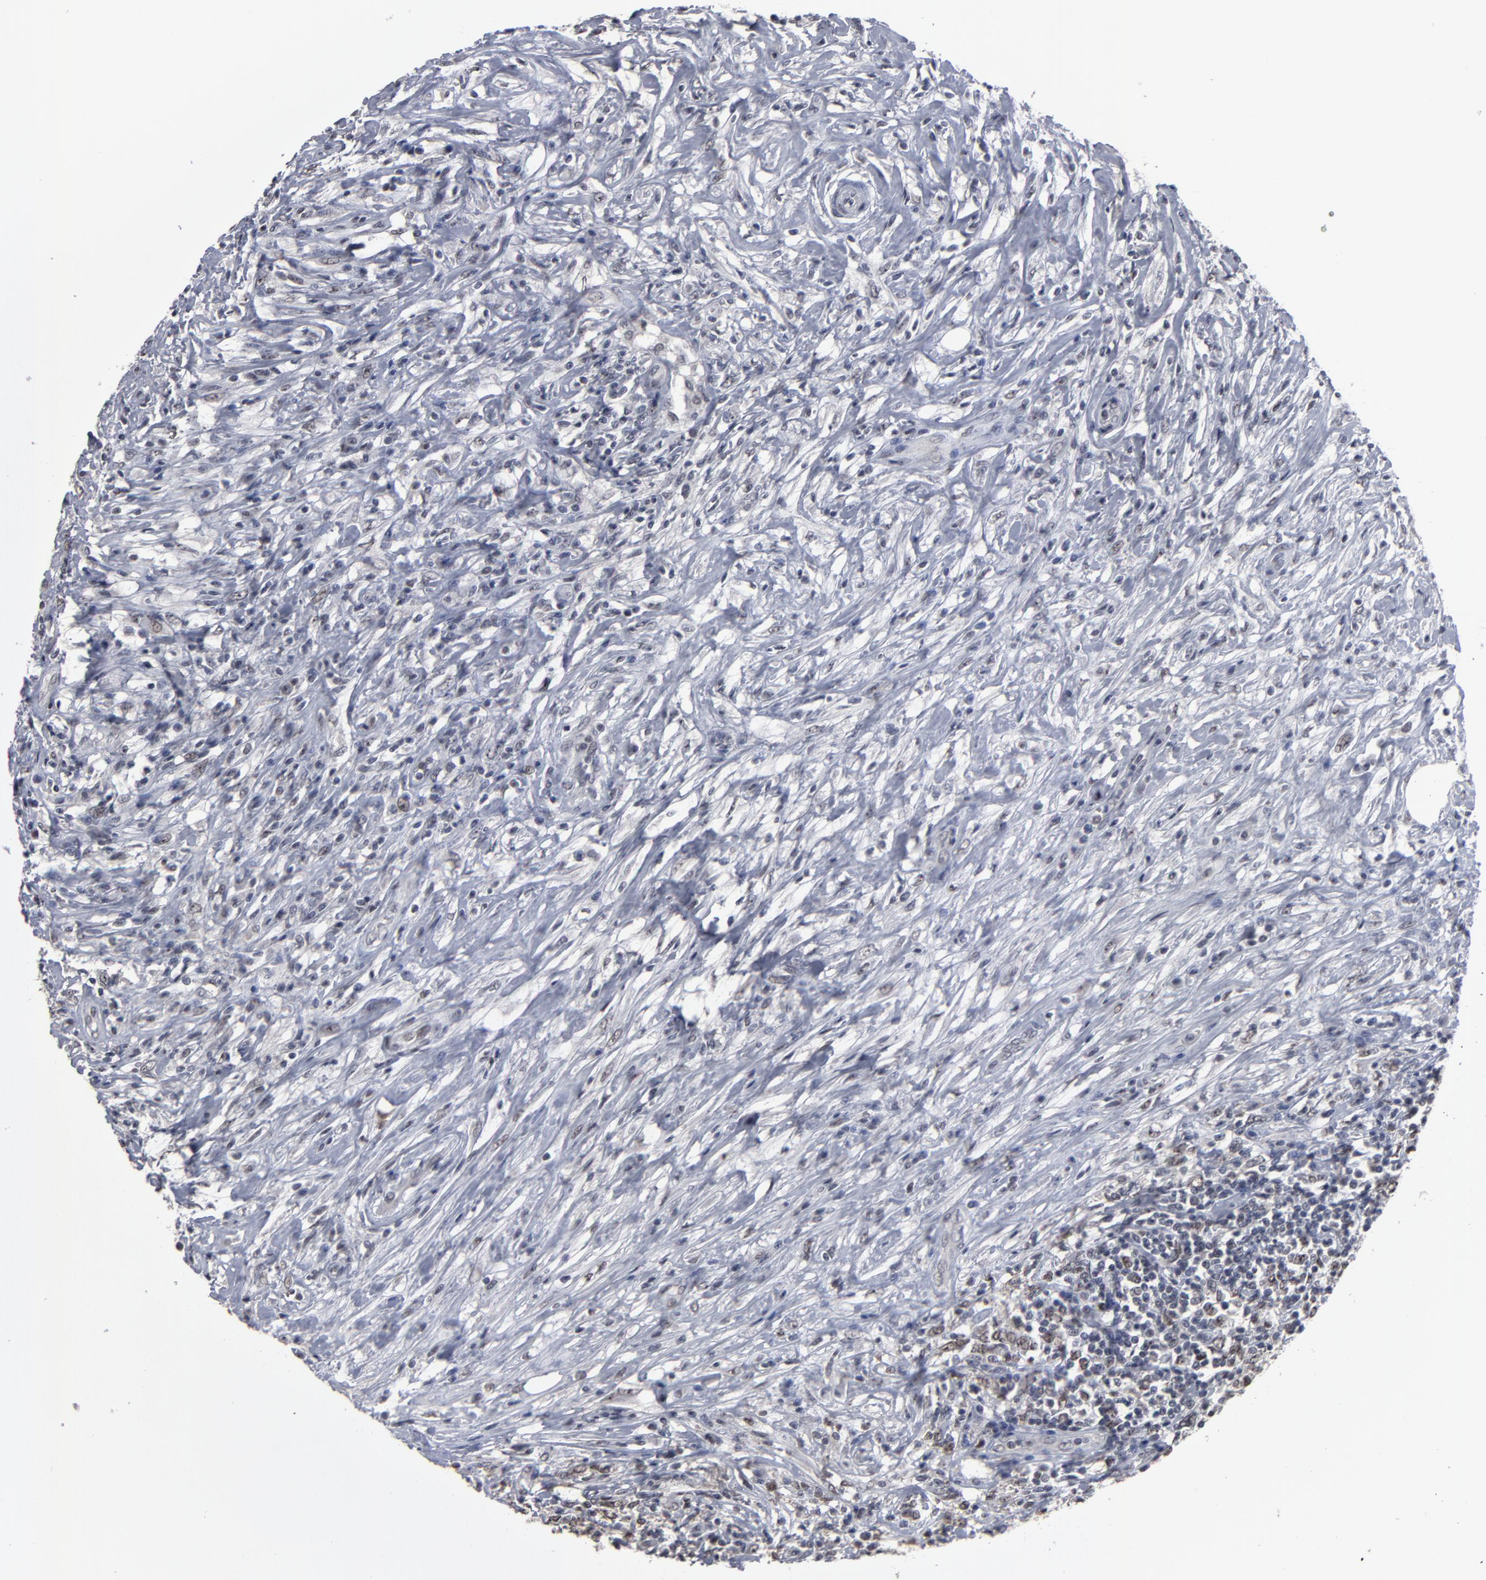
{"staining": {"intensity": "weak", "quantity": "25%-75%", "location": "nuclear"}, "tissue": "lymphoma", "cell_type": "Tumor cells", "image_type": "cancer", "snomed": [{"axis": "morphology", "description": "Malignant lymphoma, non-Hodgkin's type, High grade"}, {"axis": "topography", "description": "Lymph node"}], "caption": "Malignant lymphoma, non-Hodgkin's type (high-grade) was stained to show a protein in brown. There is low levels of weak nuclear expression in approximately 25%-75% of tumor cells. (DAB IHC with brightfield microscopy, high magnification).", "gene": "SSRP1", "patient": {"sex": "female", "age": 84}}